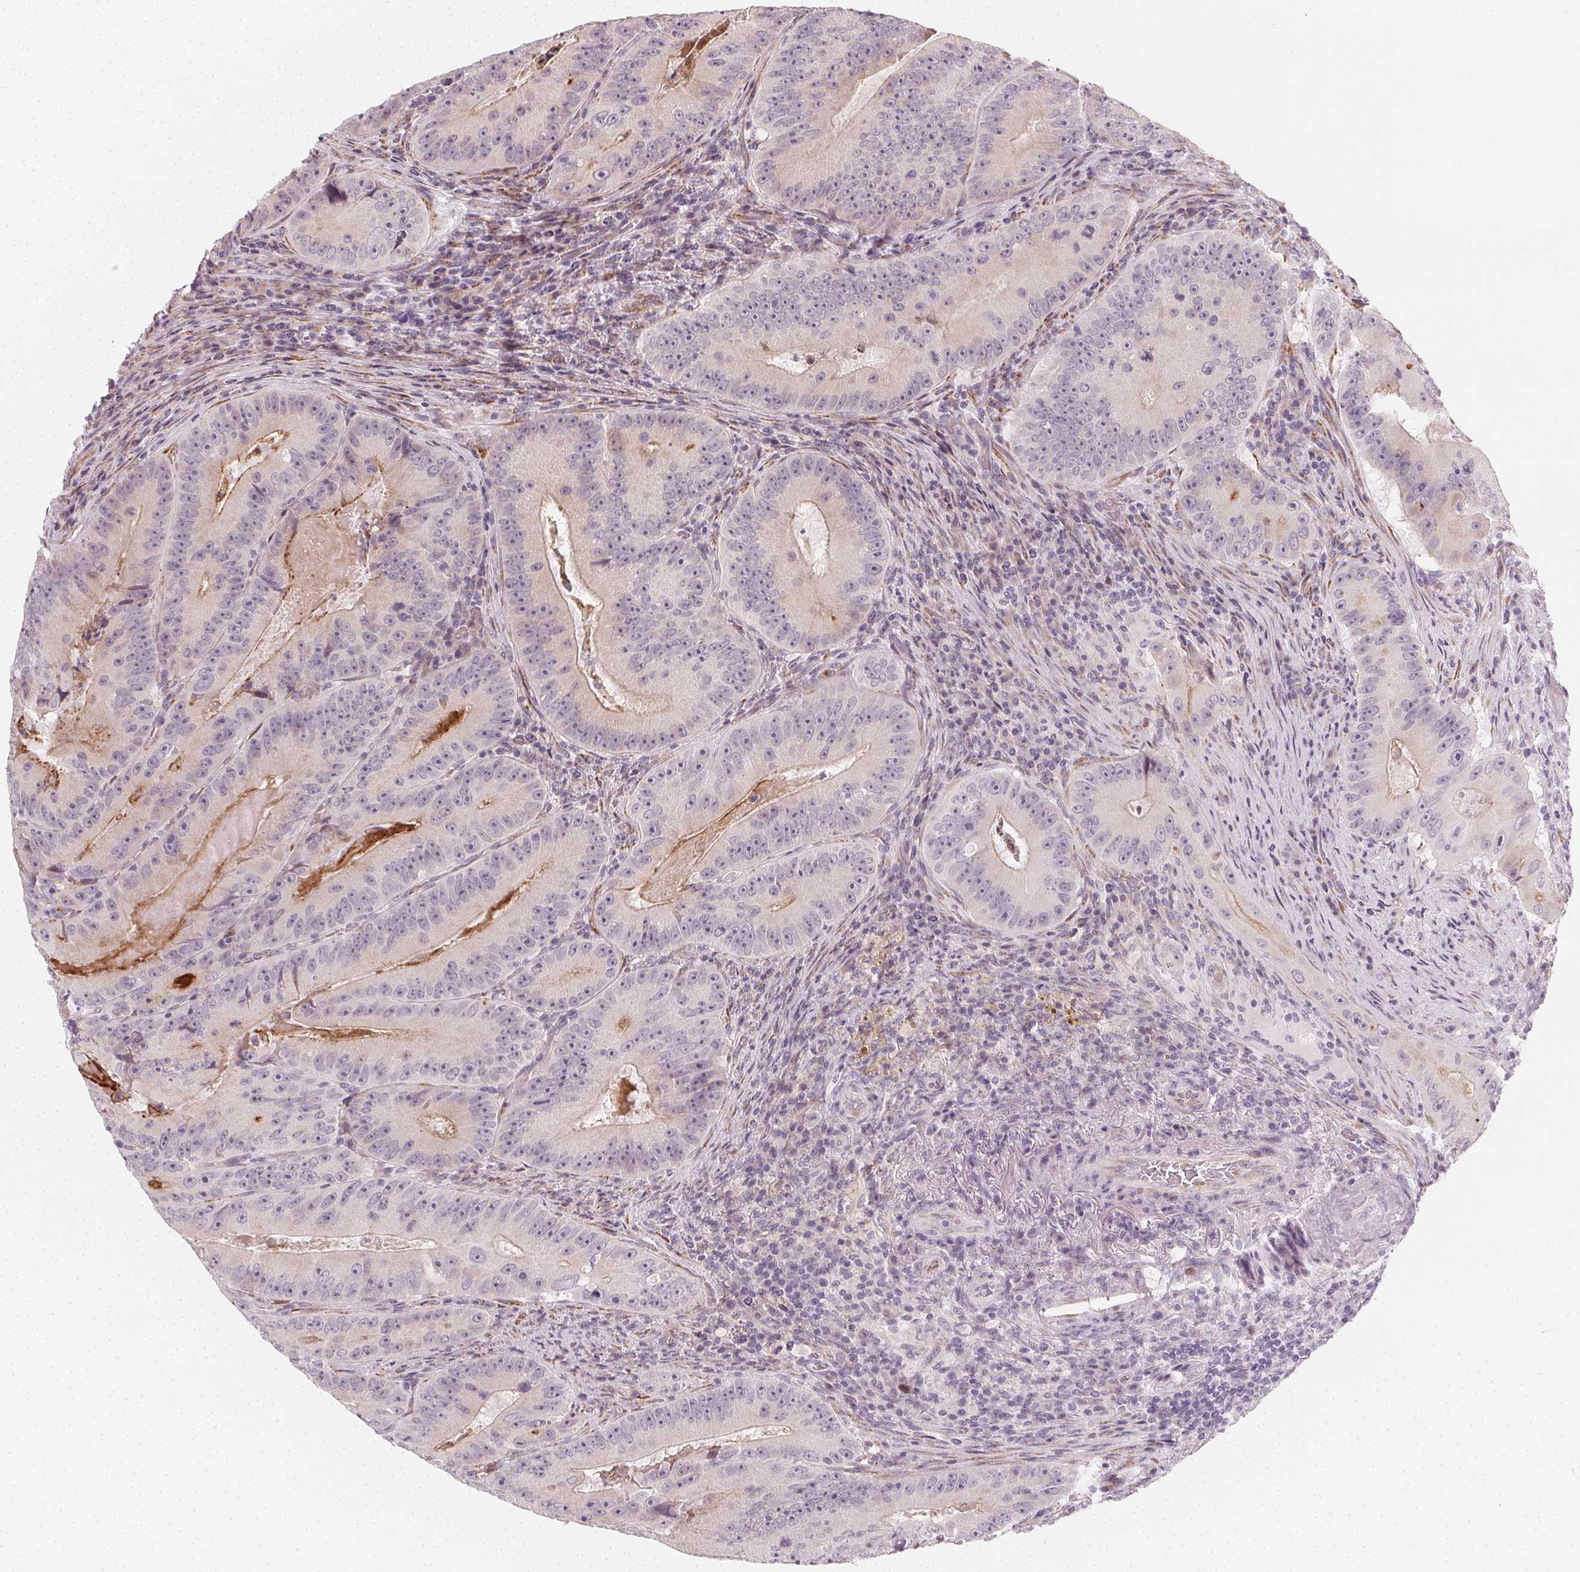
{"staining": {"intensity": "moderate", "quantity": "<25%", "location": "cytoplasmic/membranous"}, "tissue": "colorectal cancer", "cell_type": "Tumor cells", "image_type": "cancer", "snomed": [{"axis": "morphology", "description": "Adenocarcinoma, NOS"}, {"axis": "topography", "description": "Colon"}], "caption": "DAB immunohistochemical staining of human colorectal cancer (adenocarcinoma) reveals moderate cytoplasmic/membranous protein positivity in approximately <25% of tumor cells.", "gene": "CCDC96", "patient": {"sex": "female", "age": 86}}